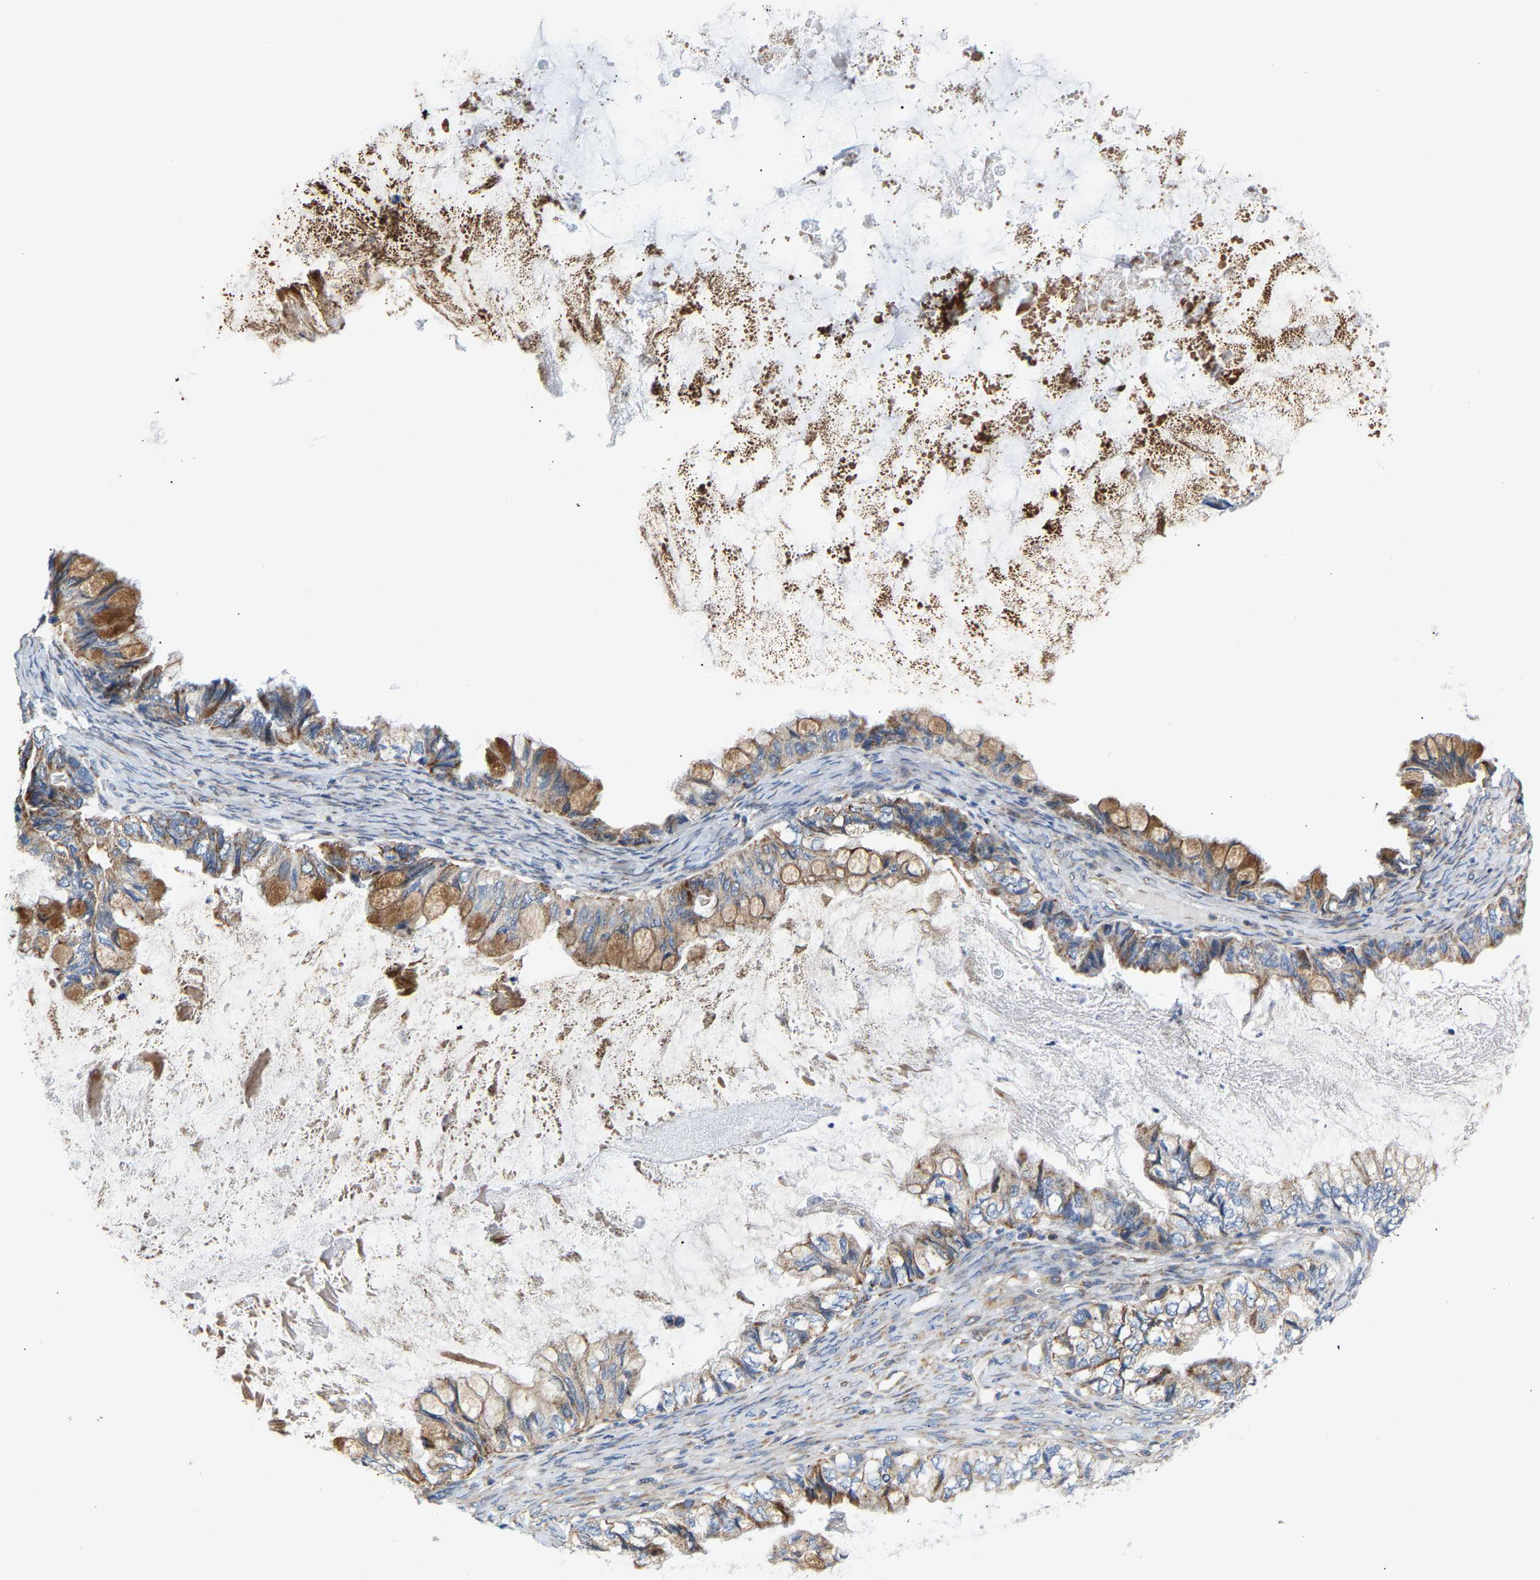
{"staining": {"intensity": "moderate", "quantity": ">75%", "location": "cytoplasmic/membranous"}, "tissue": "ovarian cancer", "cell_type": "Tumor cells", "image_type": "cancer", "snomed": [{"axis": "morphology", "description": "Cystadenocarcinoma, mucinous, NOS"}, {"axis": "topography", "description": "Ovary"}], "caption": "High-power microscopy captured an immunohistochemistry histopathology image of ovarian cancer, revealing moderate cytoplasmic/membranous positivity in approximately >75% of tumor cells. (DAB (3,3'-diaminobenzidine) = brown stain, brightfield microscopy at high magnification).", "gene": "TMEM168", "patient": {"sex": "female", "age": 80}}